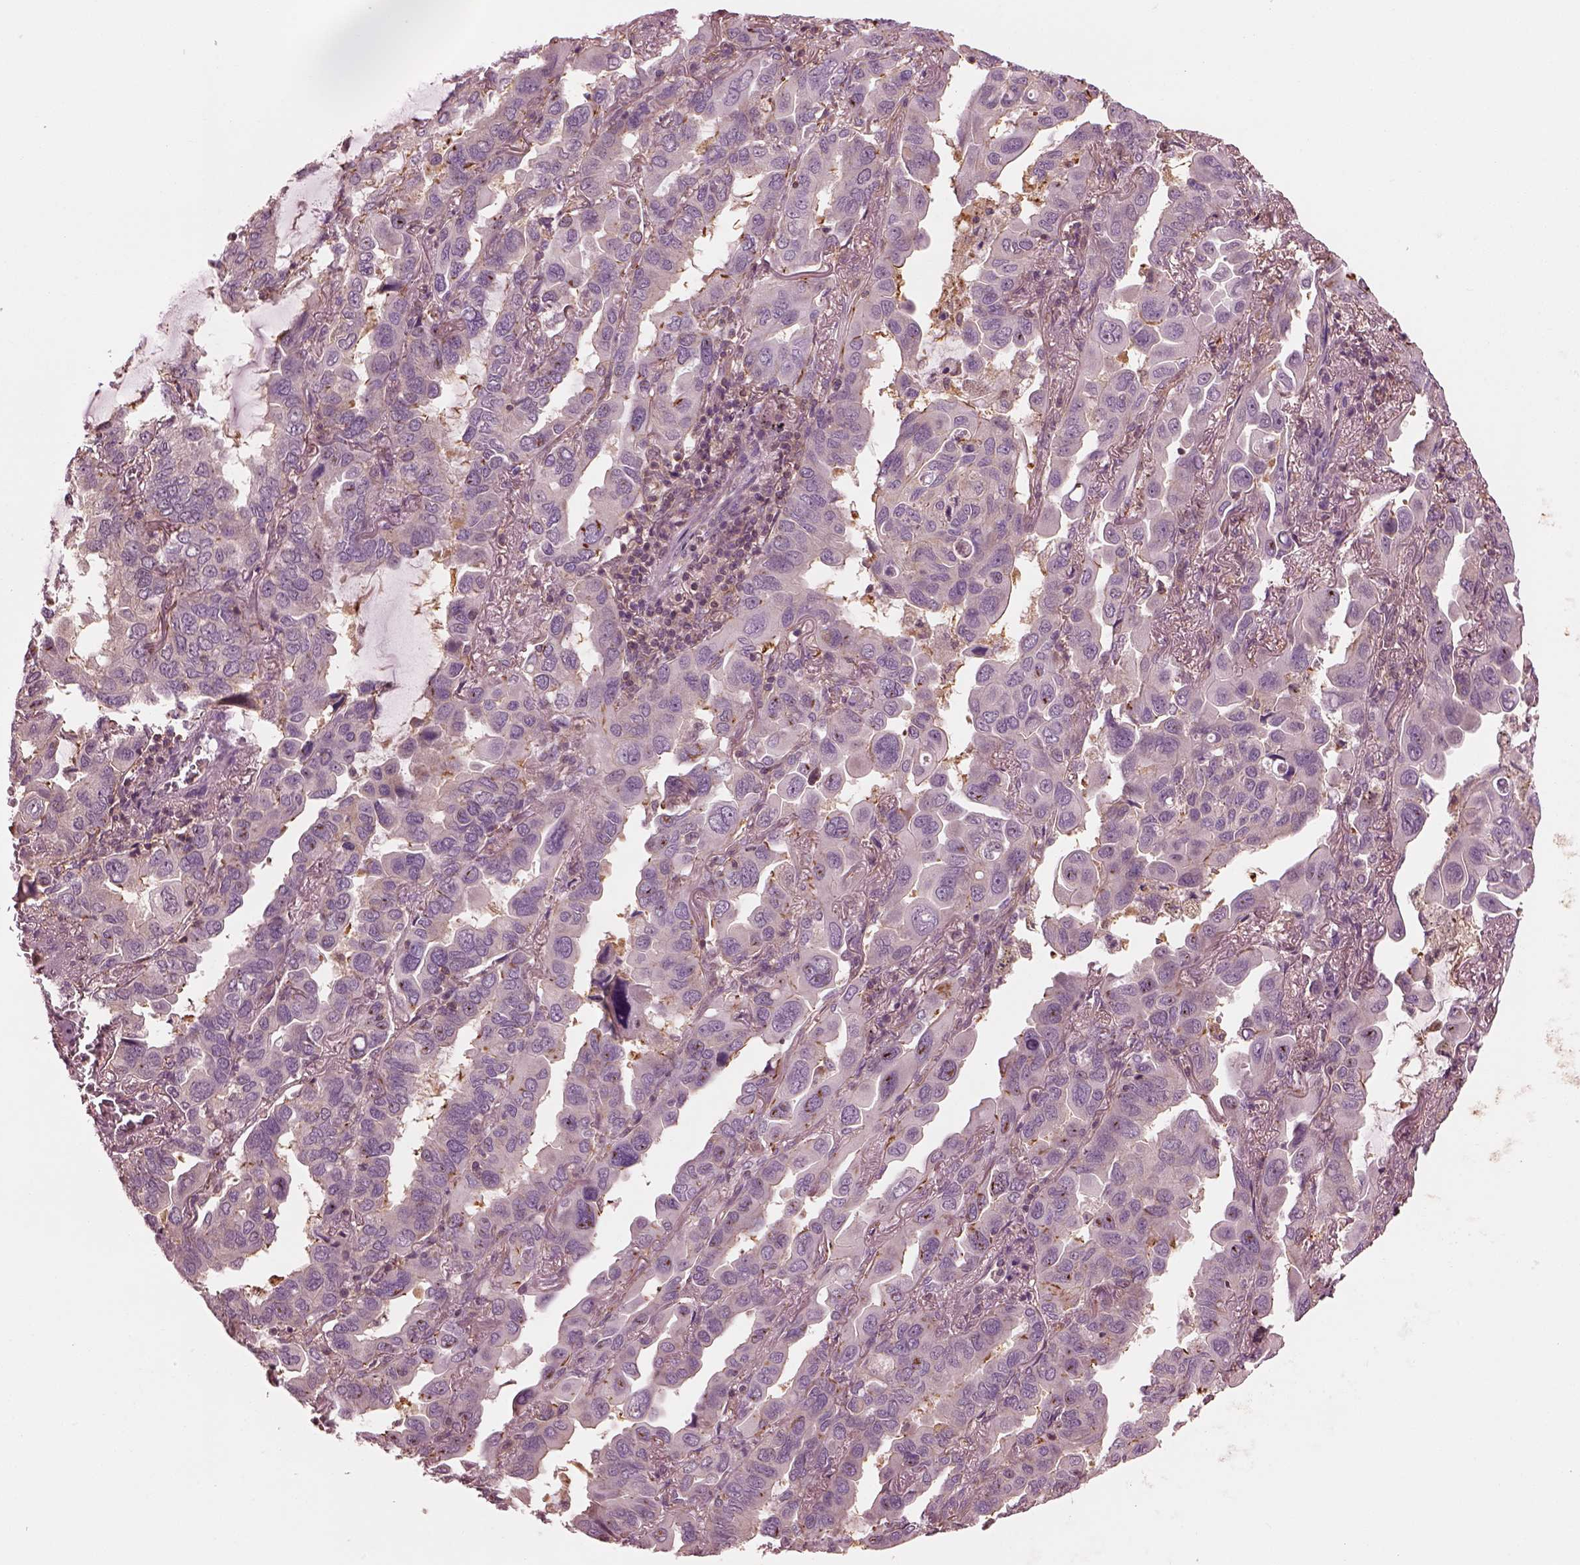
{"staining": {"intensity": "negative", "quantity": "none", "location": "none"}, "tissue": "lung cancer", "cell_type": "Tumor cells", "image_type": "cancer", "snomed": [{"axis": "morphology", "description": "Adenocarcinoma, NOS"}, {"axis": "topography", "description": "Lung"}], "caption": "Protein analysis of lung adenocarcinoma reveals no significant positivity in tumor cells.", "gene": "STK33", "patient": {"sex": "male", "age": 64}}